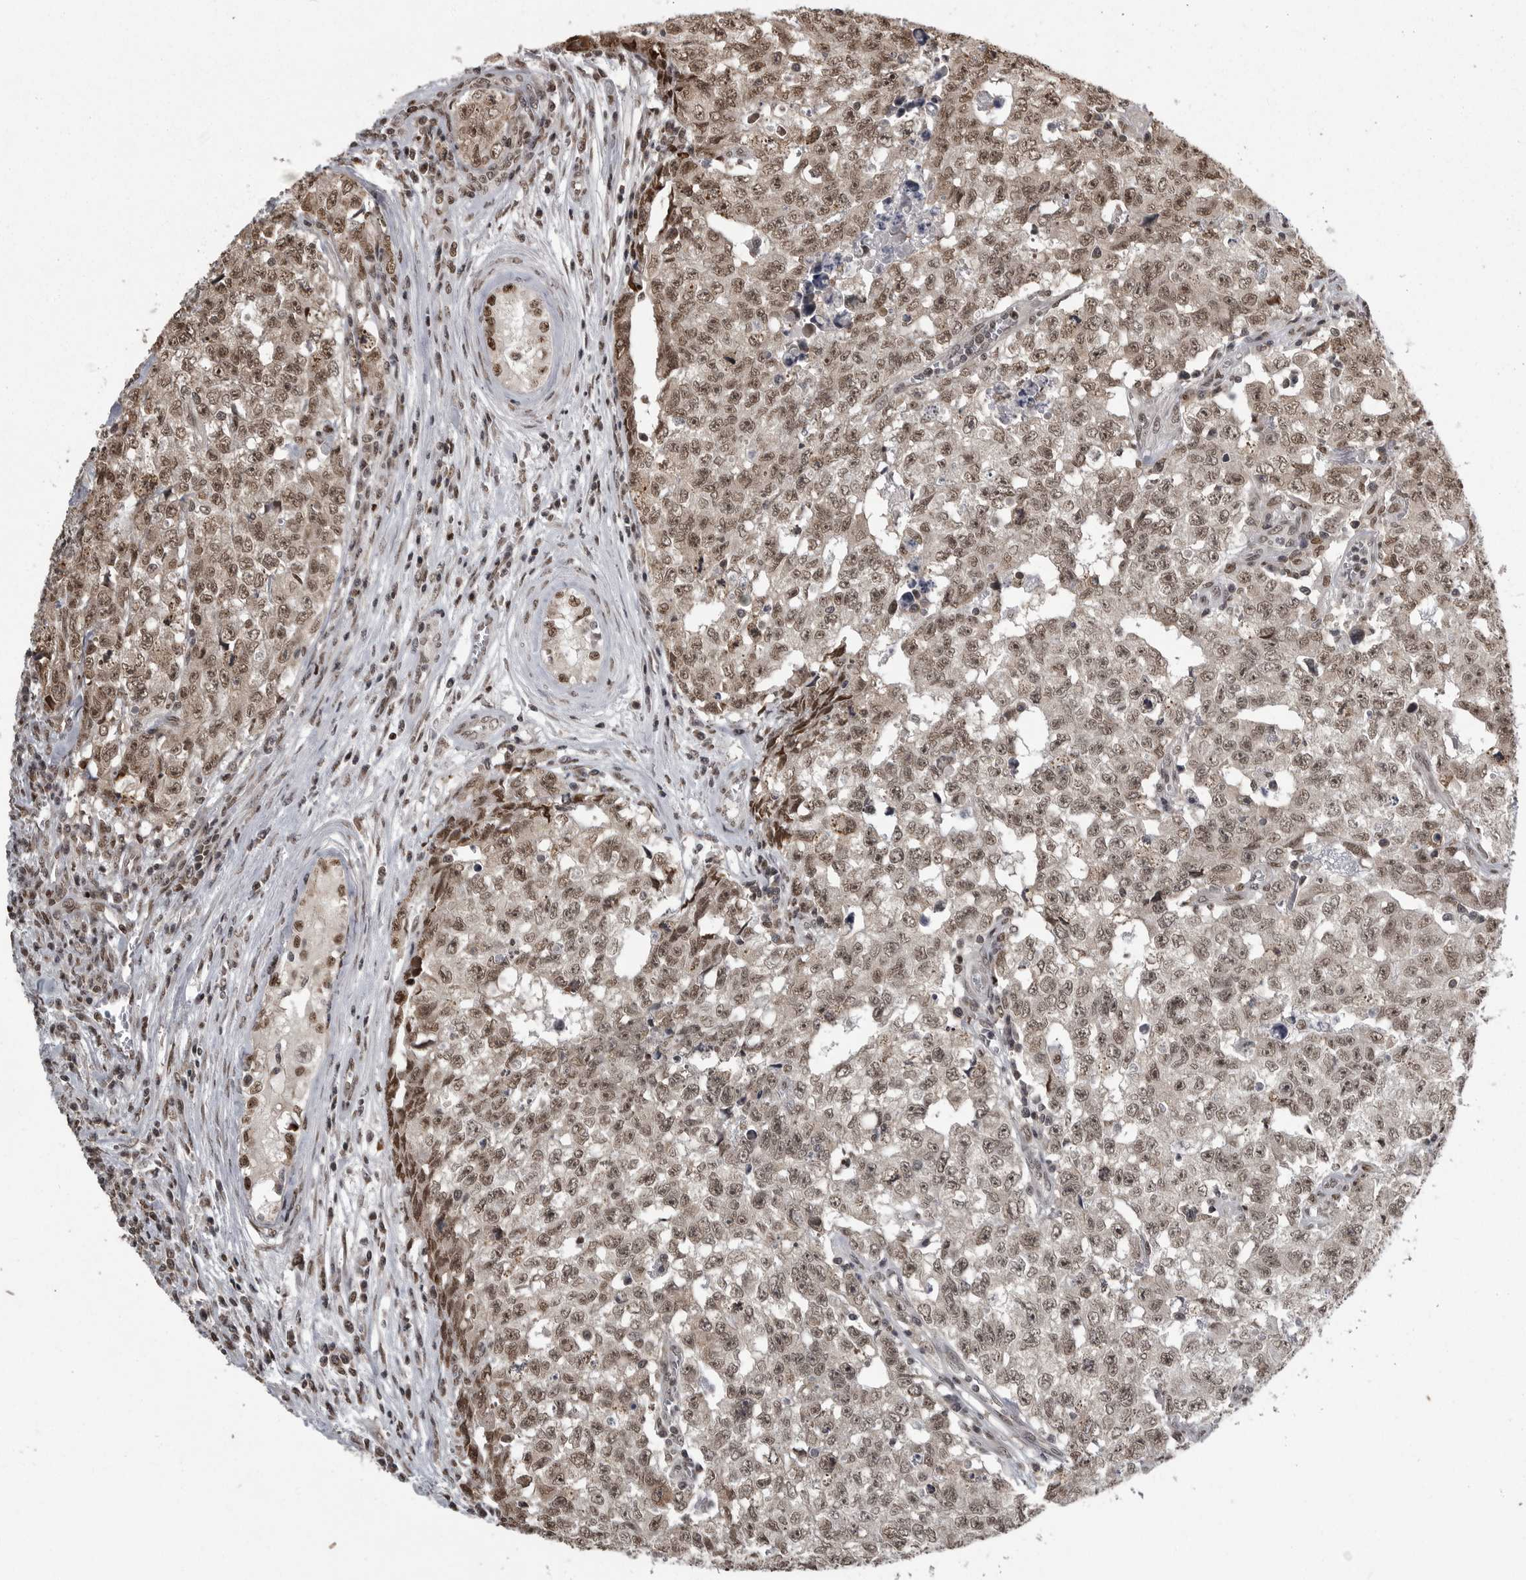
{"staining": {"intensity": "moderate", "quantity": ">75%", "location": "nuclear"}, "tissue": "testis cancer", "cell_type": "Tumor cells", "image_type": "cancer", "snomed": [{"axis": "morphology", "description": "Carcinoma, Embryonal, NOS"}, {"axis": "topography", "description": "Testis"}], "caption": "This photomicrograph reveals immunohistochemistry (IHC) staining of testis embryonal carcinoma, with medium moderate nuclear positivity in approximately >75% of tumor cells.", "gene": "YAF2", "patient": {"sex": "male", "age": 28}}